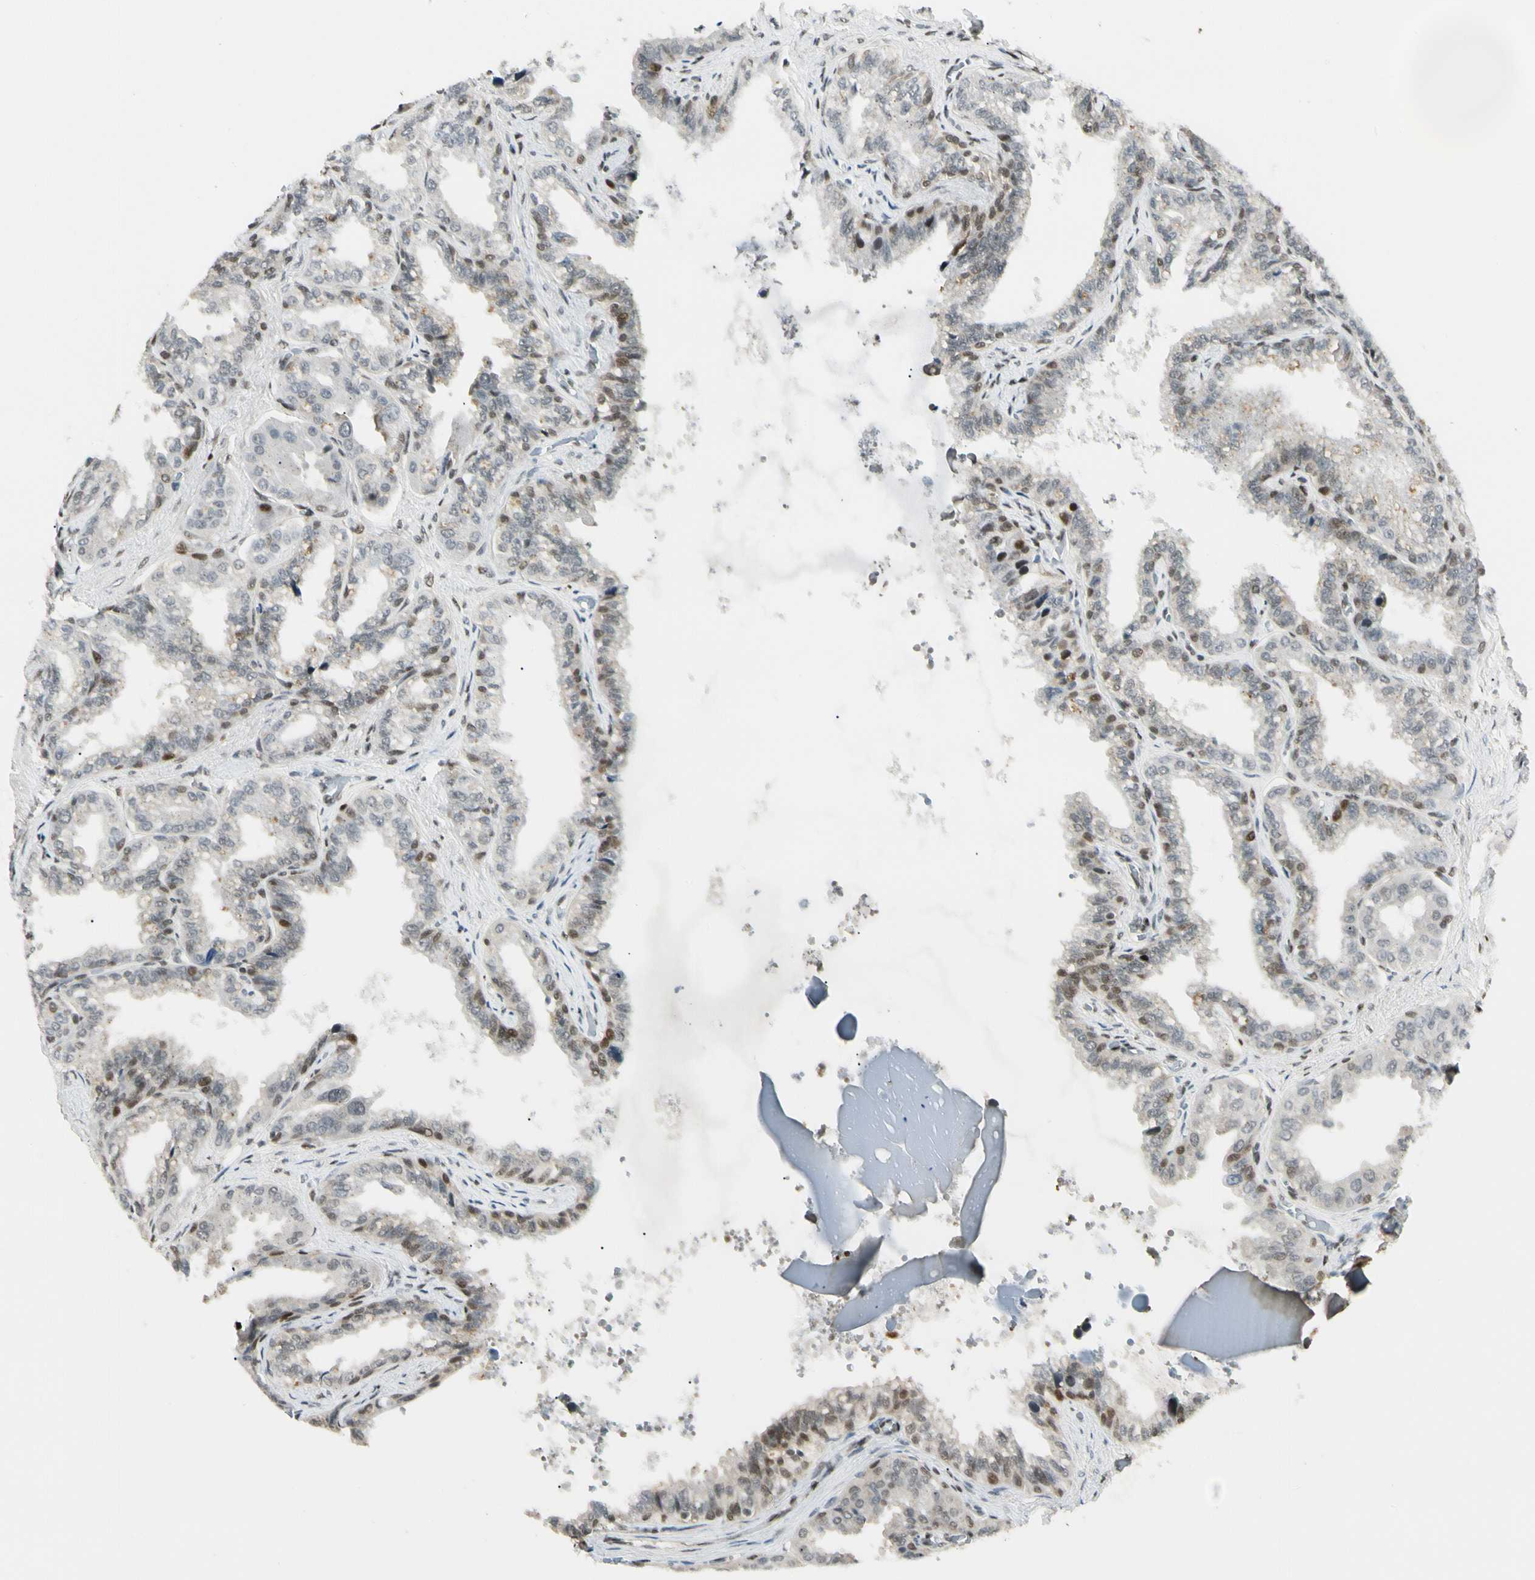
{"staining": {"intensity": "strong", "quantity": "25%-75%", "location": "cytoplasmic/membranous,nuclear"}, "tissue": "seminal vesicle", "cell_type": "Glandular cells", "image_type": "normal", "snomed": [{"axis": "morphology", "description": "Normal tissue, NOS"}, {"axis": "topography", "description": "Seminal veicle"}], "caption": "Protein expression analysis of unremarkable human seminal vesicle reveals strong cytoplasmic/membranous,nuclear staining in approximately 25%-75% of glandular cells.", "gene": "FUS", "patient": {"sex": "male", "age": 46}}